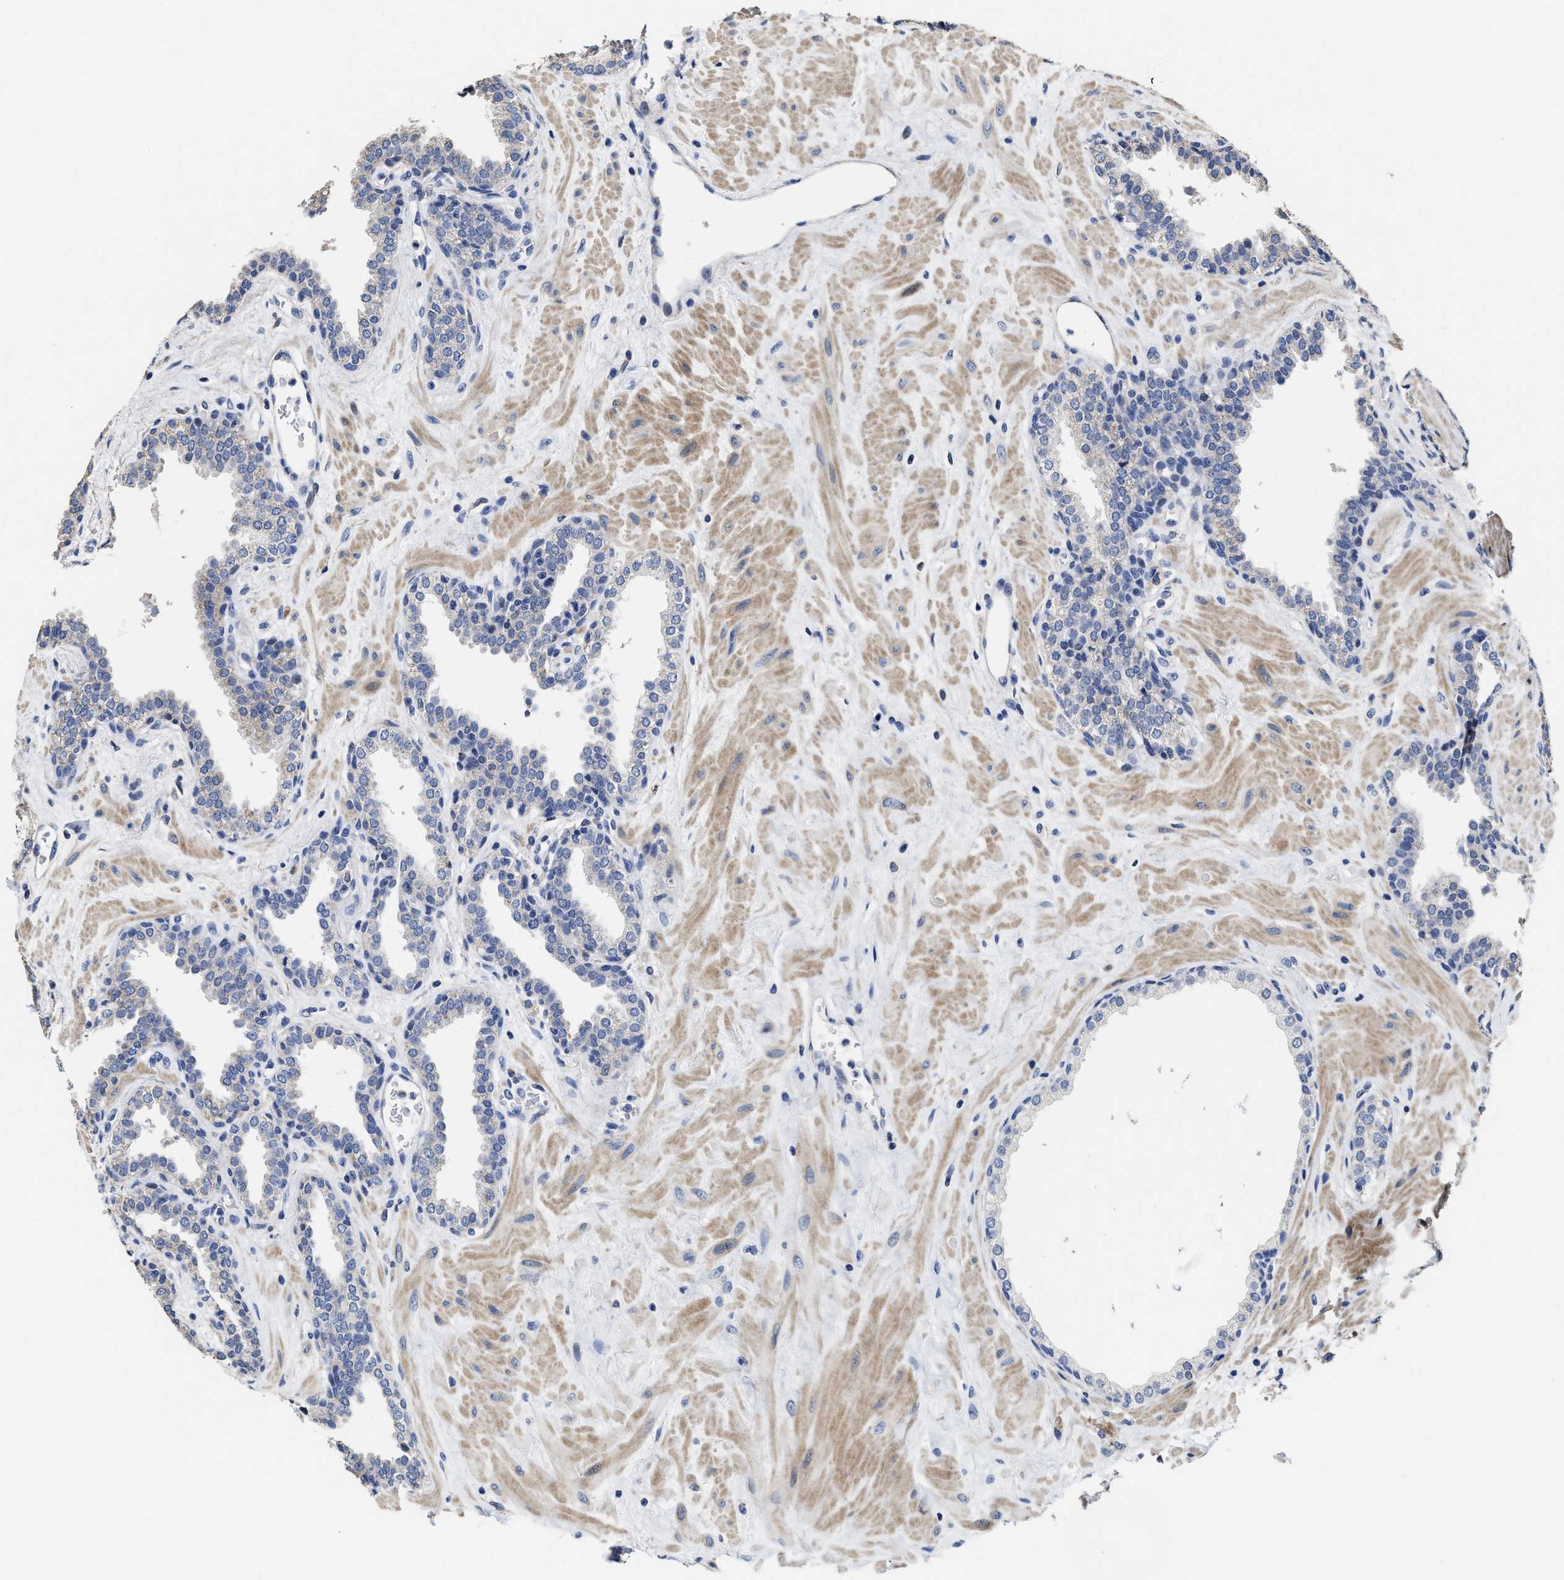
{"staining": {"intensity": "negative", "quantity": "none", "location": "none"}, "tissue": "prostate", "cell_type": "Glandular cells", "image_type": "normal", "snomed": [{"axis": "morphology", "description": "Normal tissue, NOS"}, {"axis": "topography", "description": "Prostate"}], "caption": "Protein analysis of normal prostate reveals no significant expression in glandular cells.", "gene": "ZFAT", "patient": {"sex": "male", "age": 51}}